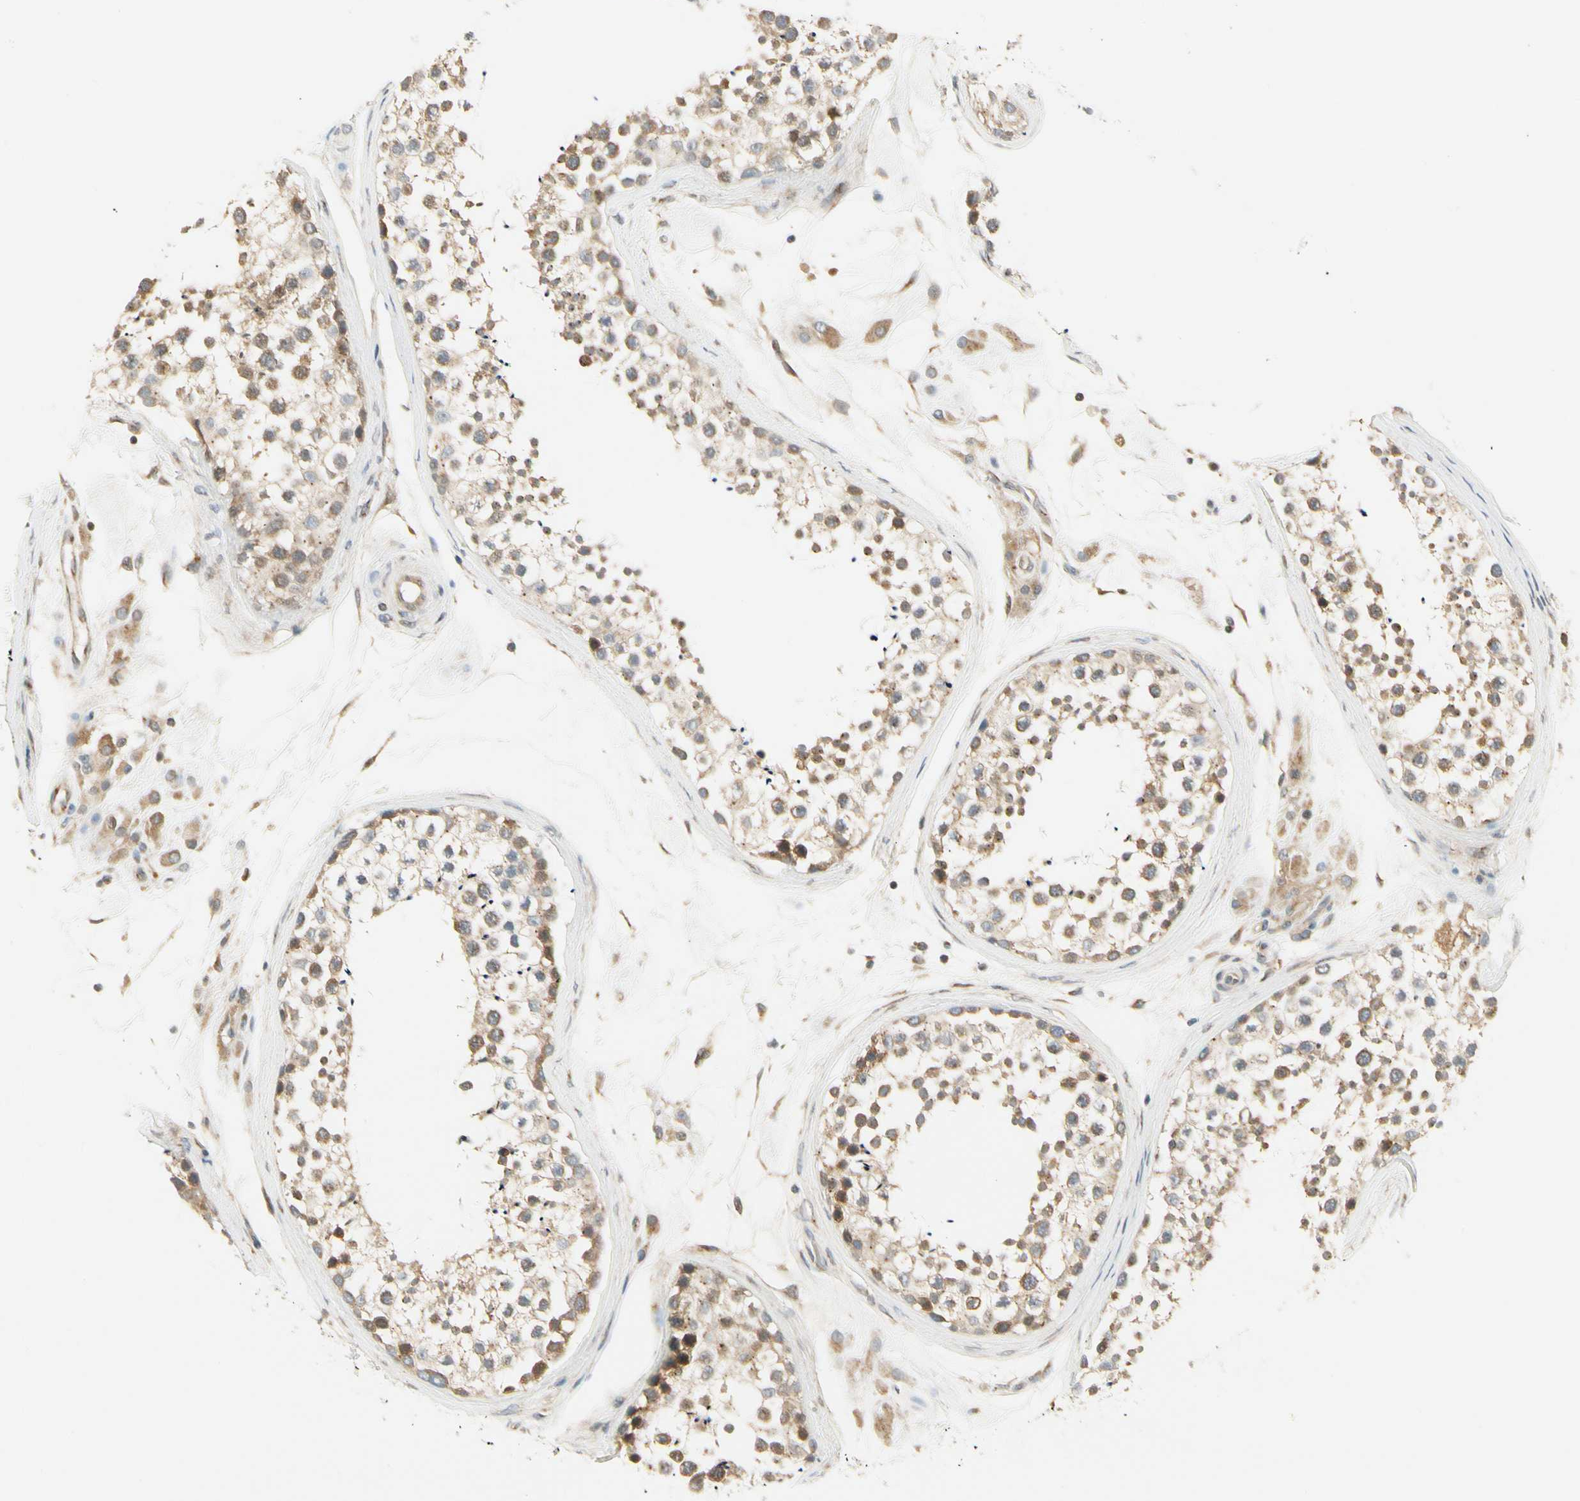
{"staining": {"intensity": "weak", "quantity": ">75%", "location": "cytoplasmic/membranous"}, "tissue": "testis", "cell_type": "Cells in seminiferous ducts", "image_type": "normal", "snomed": [{"axis": "morphology", "description": "Normal tissue, NOS"}, {"axis": "topography", "description": "Testis"}], "caption": "Testis was stained to show a protein in brown. There is low levels of weak cytoplasmic/membranous positivity in approximately >75% of cells in seminiferous ducts. The protein is shown in brown color, while the nuclei are stained blue.", "gene": "MANSC1", "patient": {"sex": "male", "age": 46}}